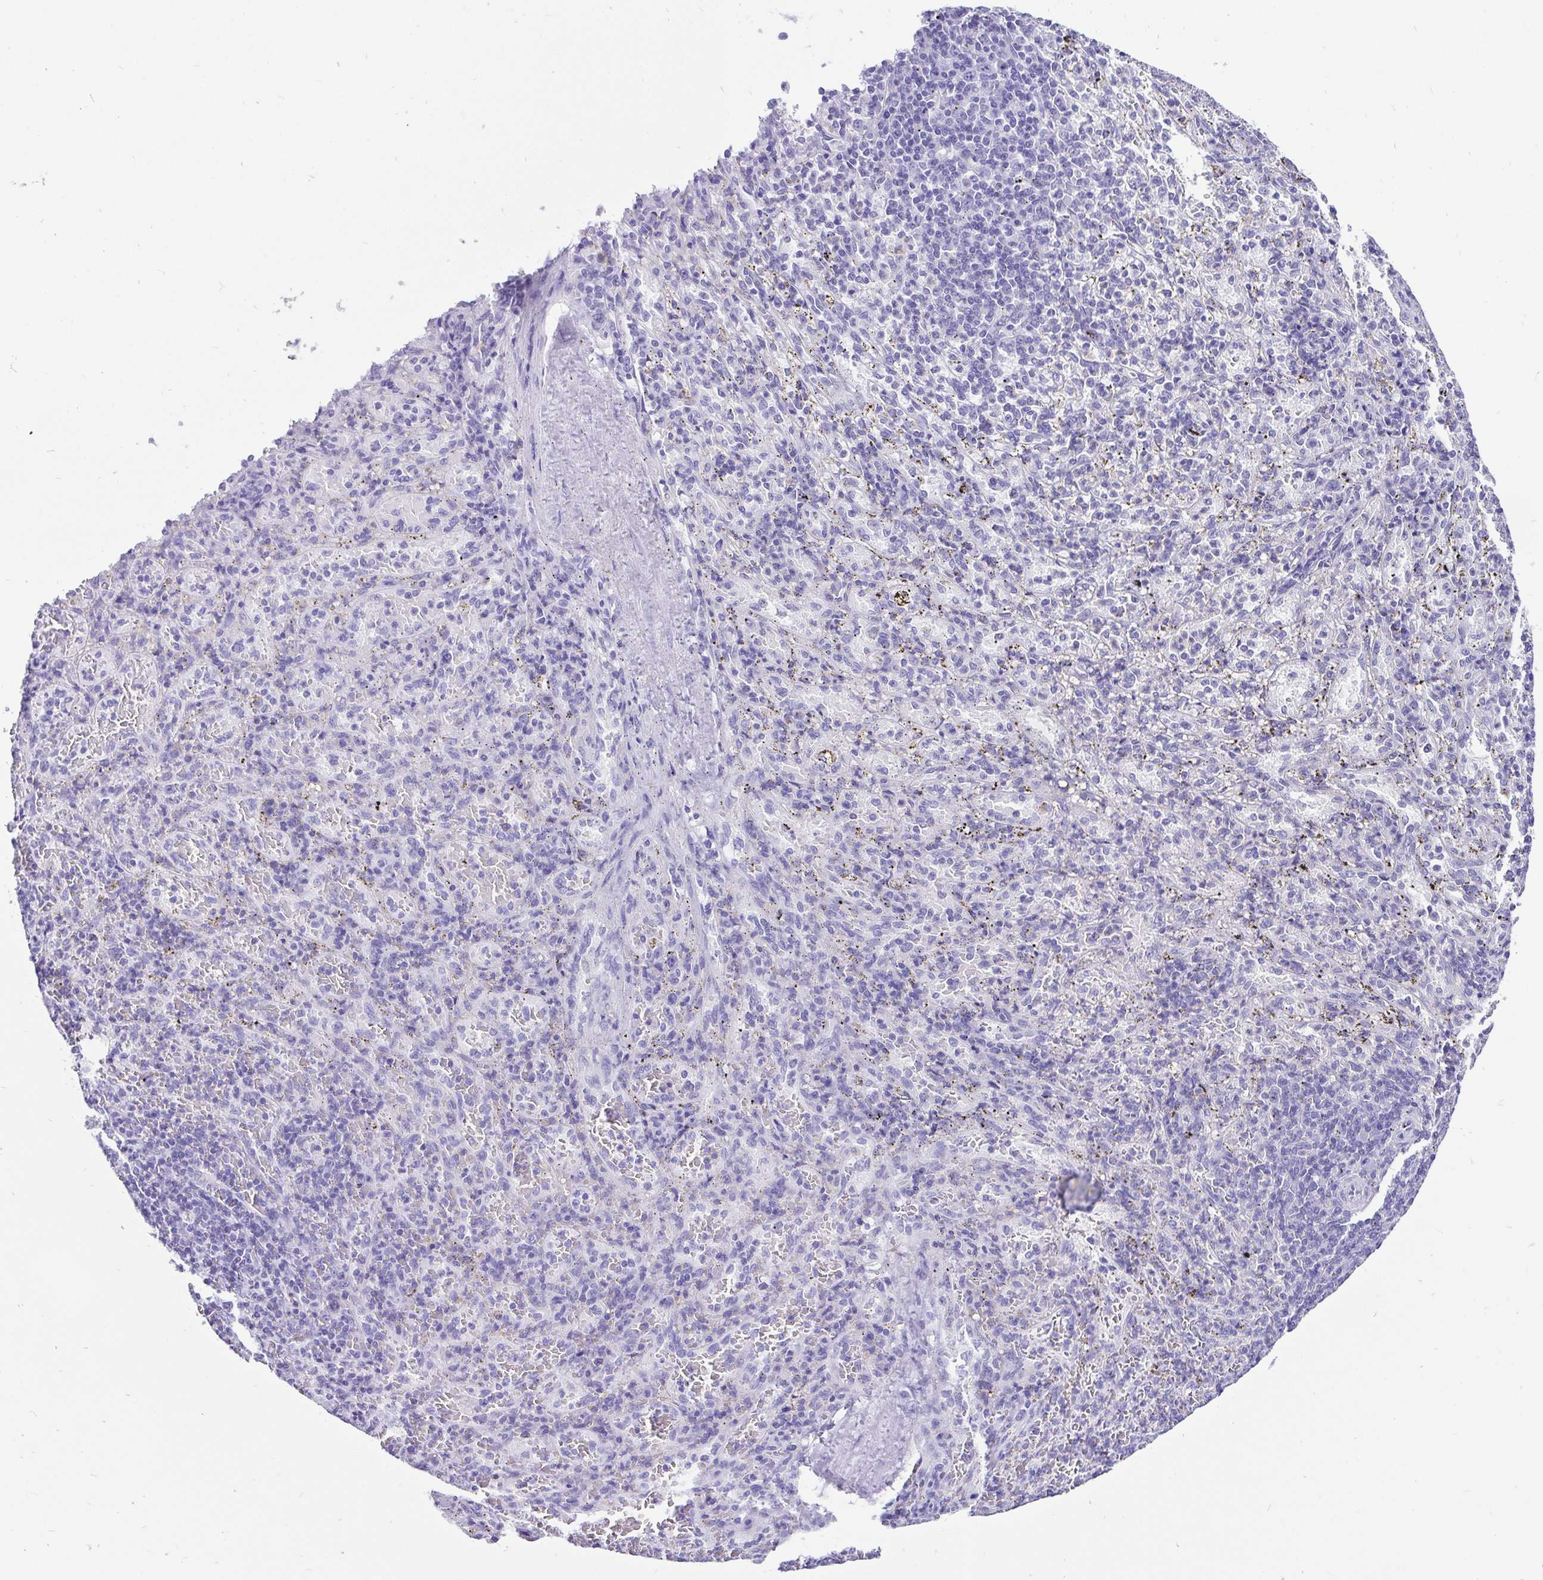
{"staining": {"intensity": "negative", "quantity": "none", "location": "none"}, "tissue": "spleen", "cell_type": "Cells in red pulp", "image_type": "normal", "snomed": [{"axis": "morphology", "description": "Normal tissue, NOS"}, {"axis": "topography", "description": "Spleen"}], "caption": "Spleen stained for a protein using IHC exhibits no positivity cells in red pulp.", "gene": "KRT13", "patient": {"sex": "male", "age": 57}}